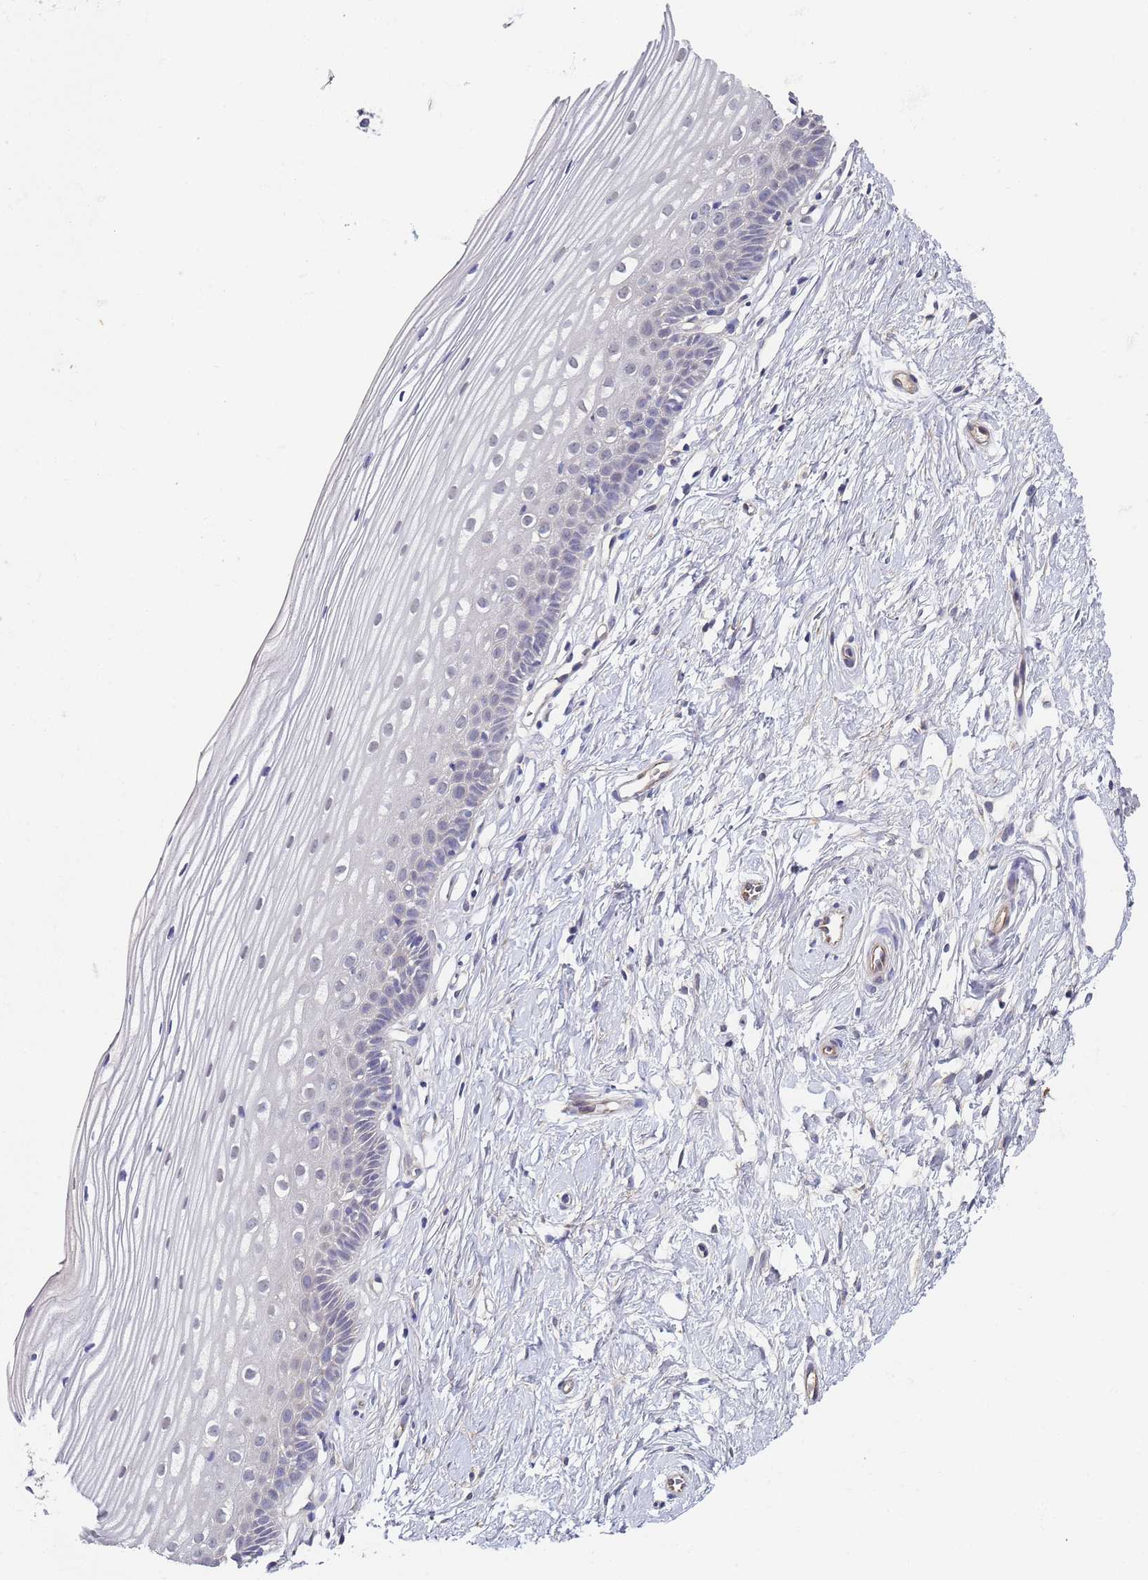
{"staining": {"intensity": "negative", "quantity": "none", "location": "none"}, "tissue": "cervix", "cell_type": "Glandular cells", "image_type": "normal", "snomed": [{"axis": "morphology", "description": "Normal tissue, NOS"}, {"axis": "topography", "description": "Cervix"}], "caption": "An IHC photomicrograph of benign cervix is shown. There is no staining in glandular cells of cervix.", "gene": "B4GALT4", "patient": {"sex": "female", "age": 40}}